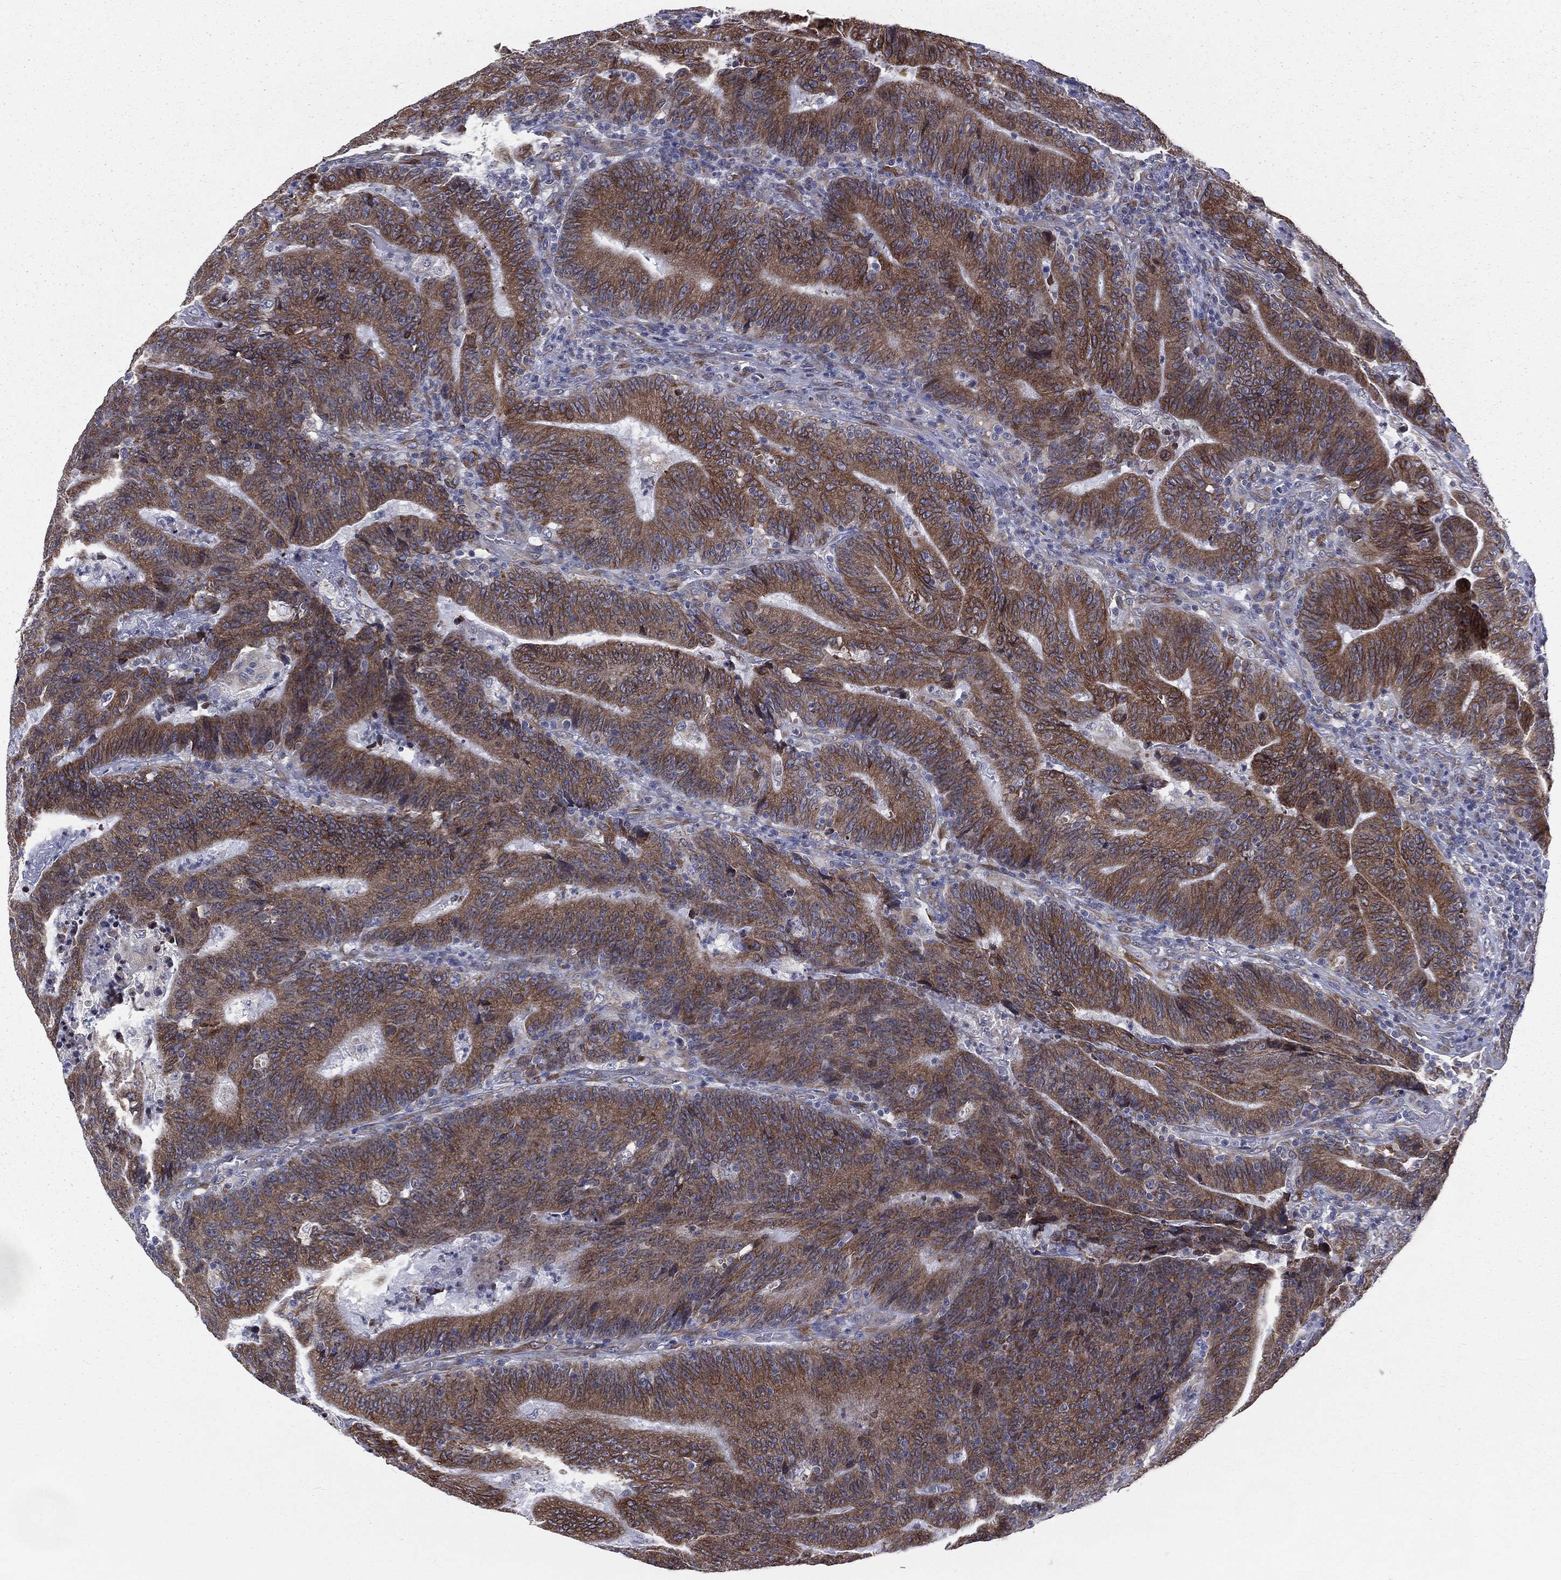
{"staining": {"intensity": "moderate", "quantity": ">75%", "location": "cytoplasmic/membranous"}, "tissue": "colorectal cancer", "cell_type": "Tumor cells", "image_type": "cancer", "snomed": [{"axis": "morphology", "description": "Adenocarcinoma, NOS"}, {"axis": "topography", "description": "Colon"}], "caption": "Approximately >75% of tumor cells in human colorectal cancer reveal moderate cytoplasmic/membranous protein expression as visualized by brown immunohistochemical staining.", "gene": "PGRMC1", "patient": {"sex": "female", "age": 75}}